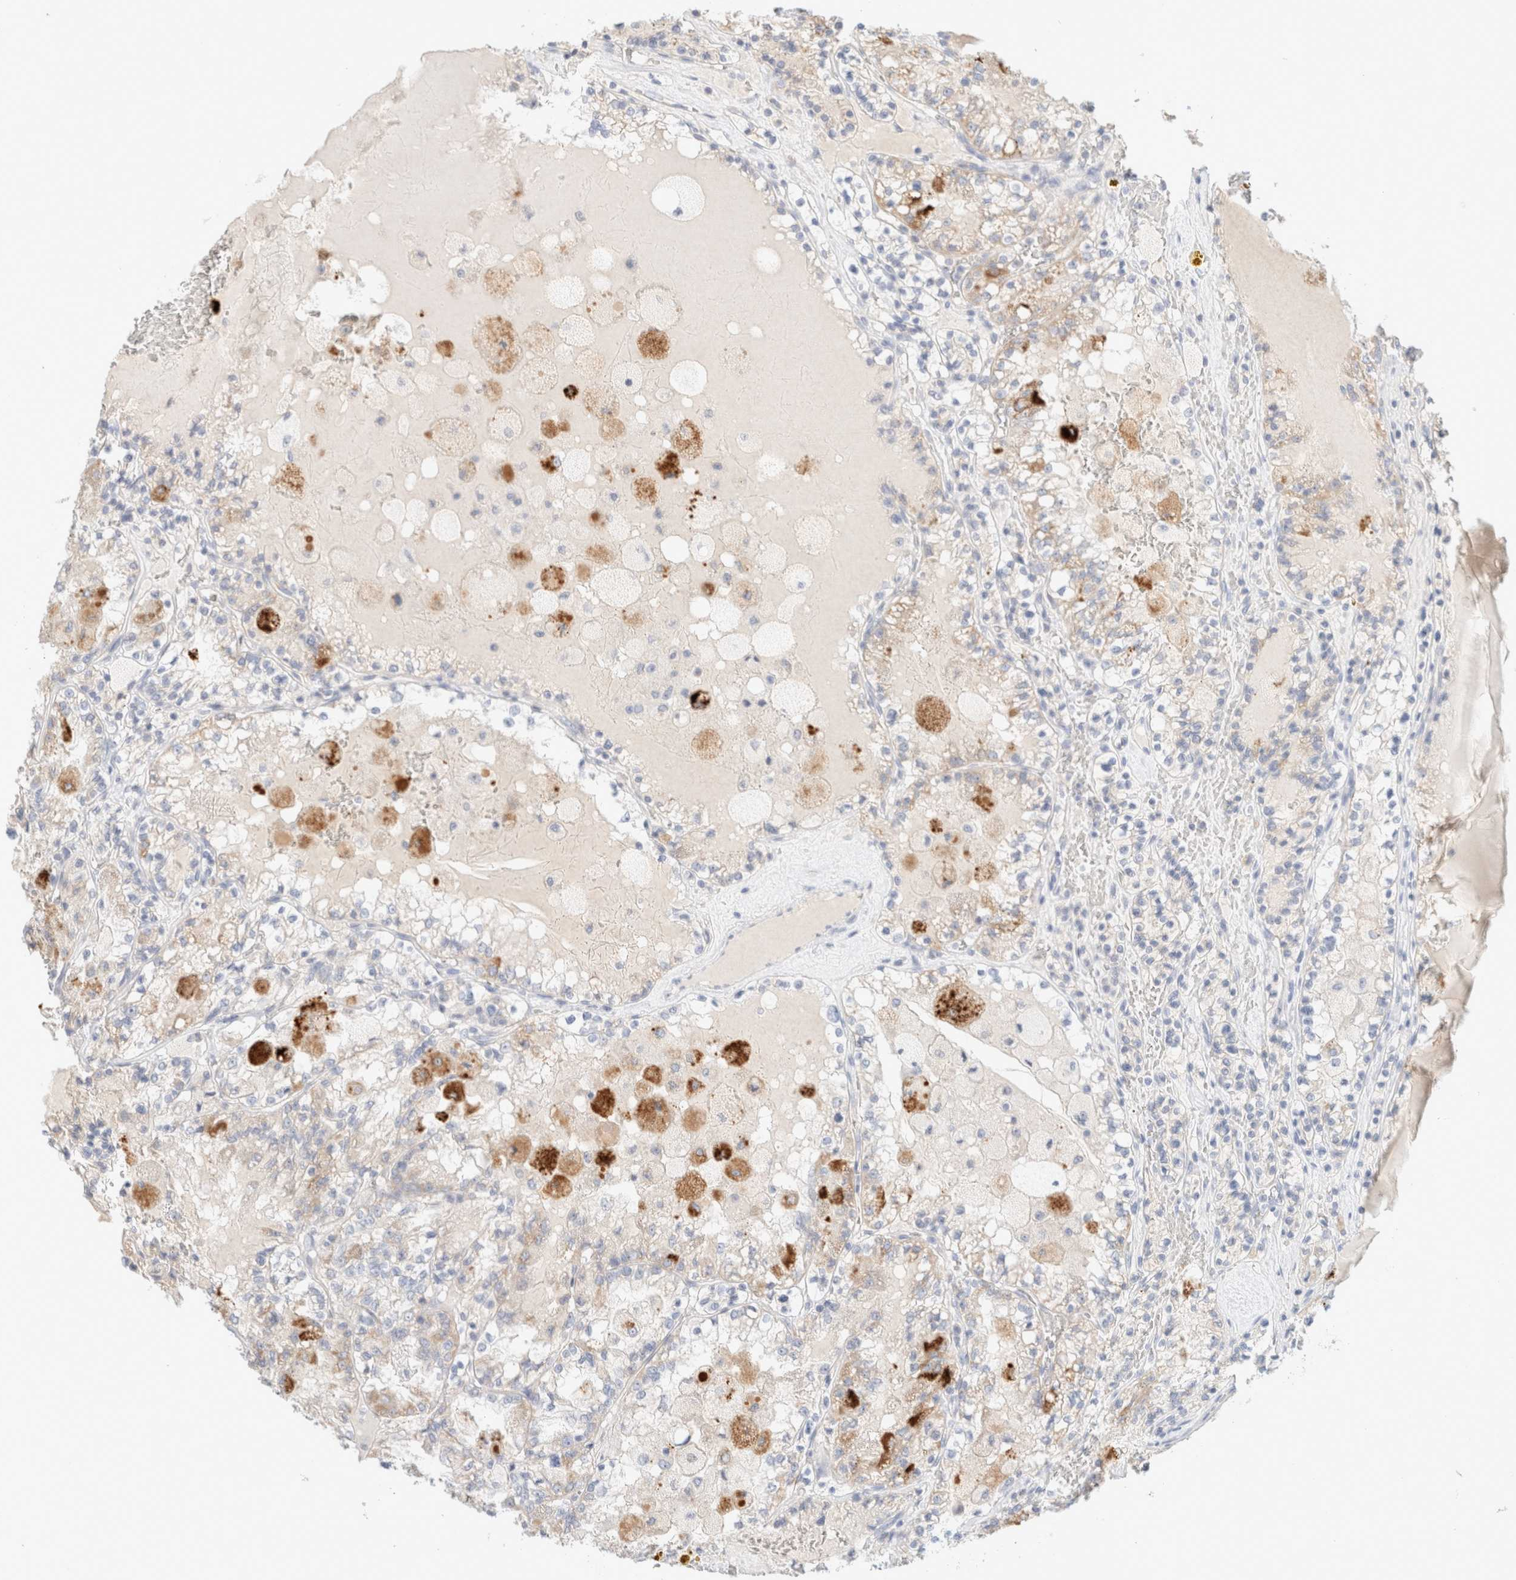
{"staining": {"intensity": "weak", "quantity": "<25%", "location": "cytoplasmic/membranous"}, "tissue": "renal cancer", "cell_type": "Tumor cells", "image_type": "cancer", "snomed": [{"axis": "morphology", "description": "Adenocarcinoma, NOS"}, {"axis": "topography", "description": "Kidney"}], "caption": "The photomicrograph demonstrates no staining of tumor cells in renal cancer.", "gene": "HEXD", "patient": {"sex": "female", "age": 56}}